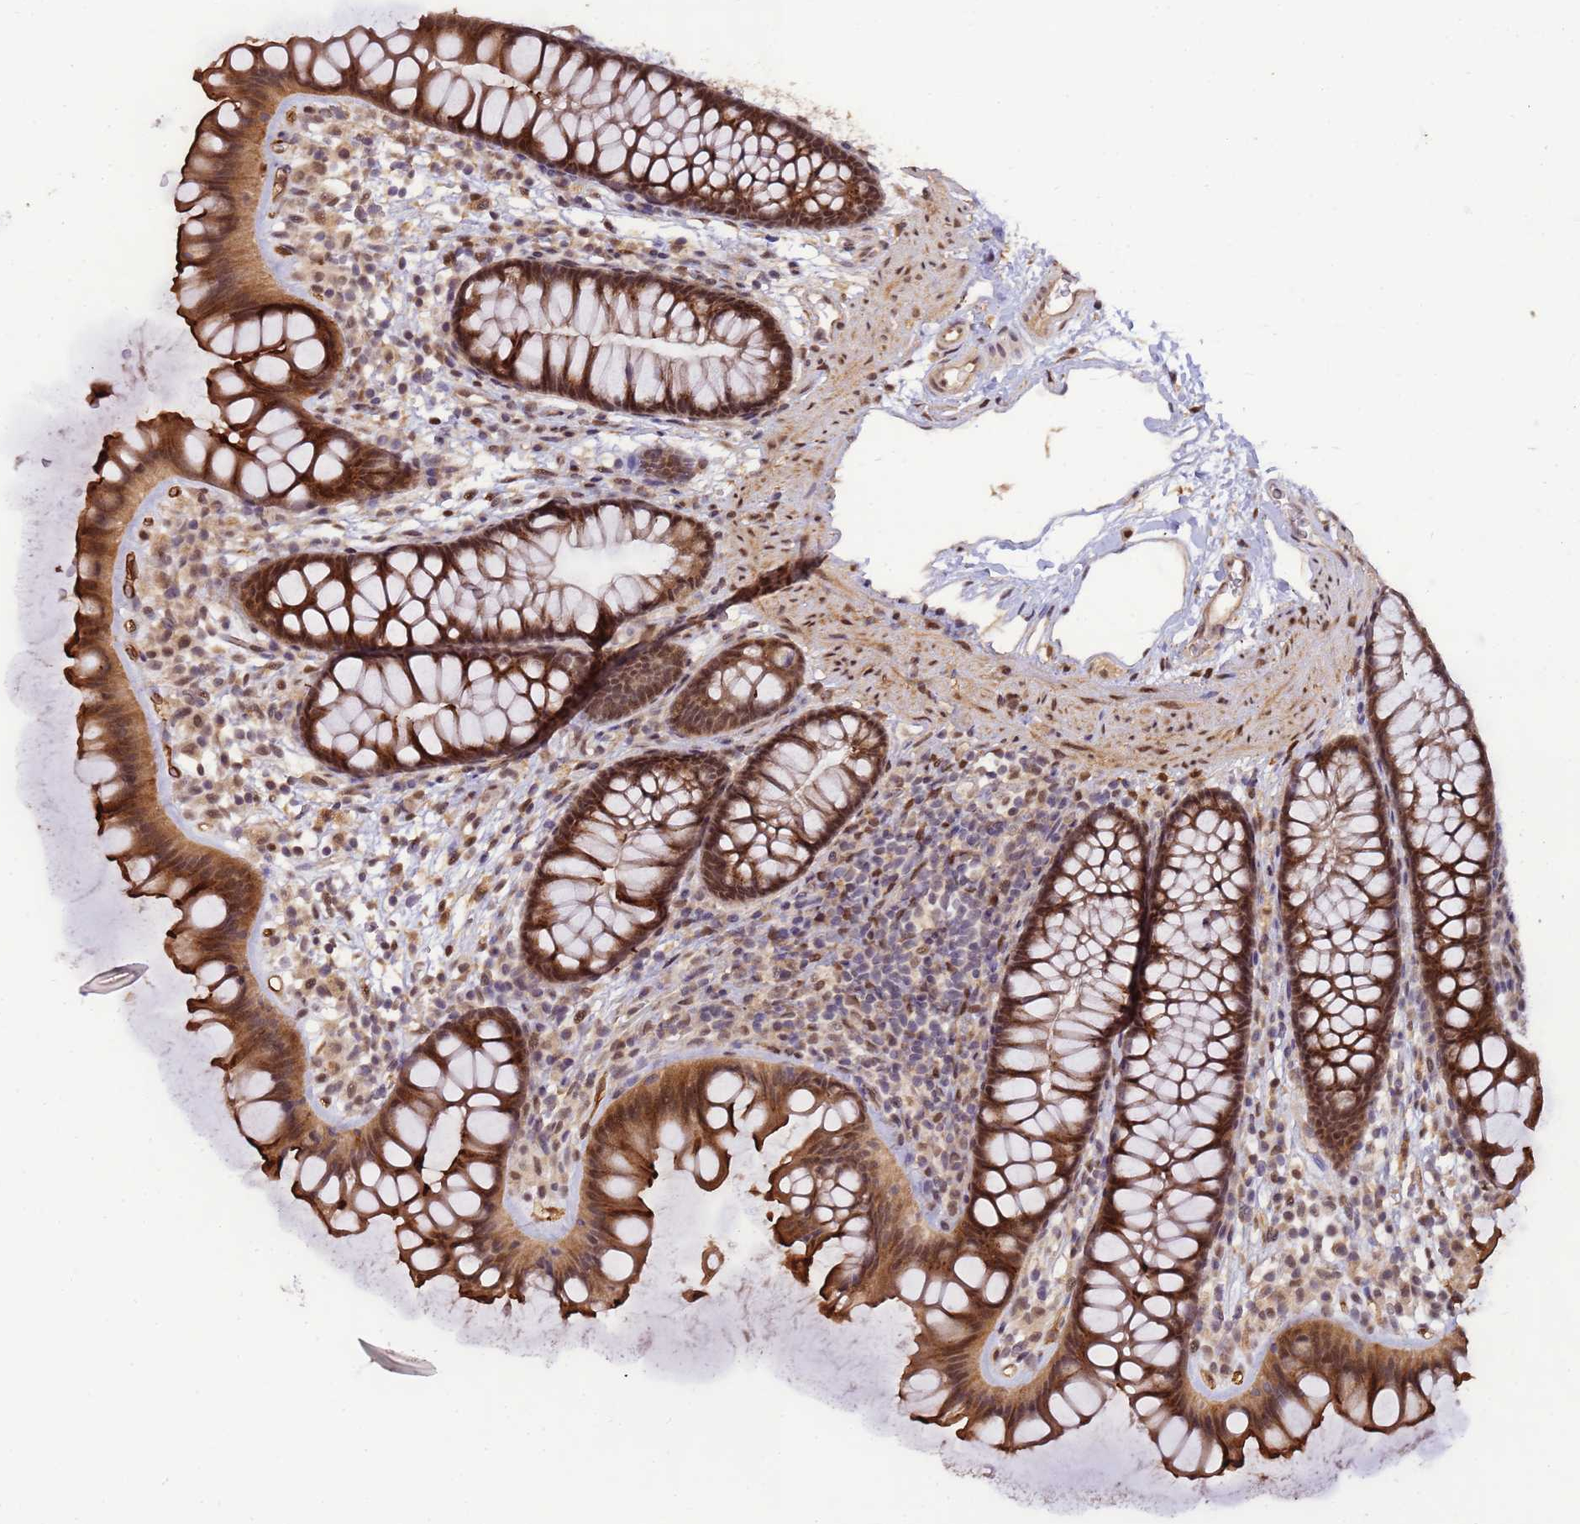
{"staining": {"intensity": "moderate", "quantity": ">75%", "location": "nuclear"}, "tissue": "colon", "cell_type": "Endothelial cells", "image_type": "normal", "snomed": [{"axis": "morphology", "description": "Normal tissue, NOS"}, {"axis": "topography", "description": "Colon"}], "caption": "Unremarkable colon reveals moderate nuclear expression in about >75% of endothelial cells, visualized by immunohistochemistry.", "gene": "ZBTB5", "patient": {"sex": "female", "age": 62}}